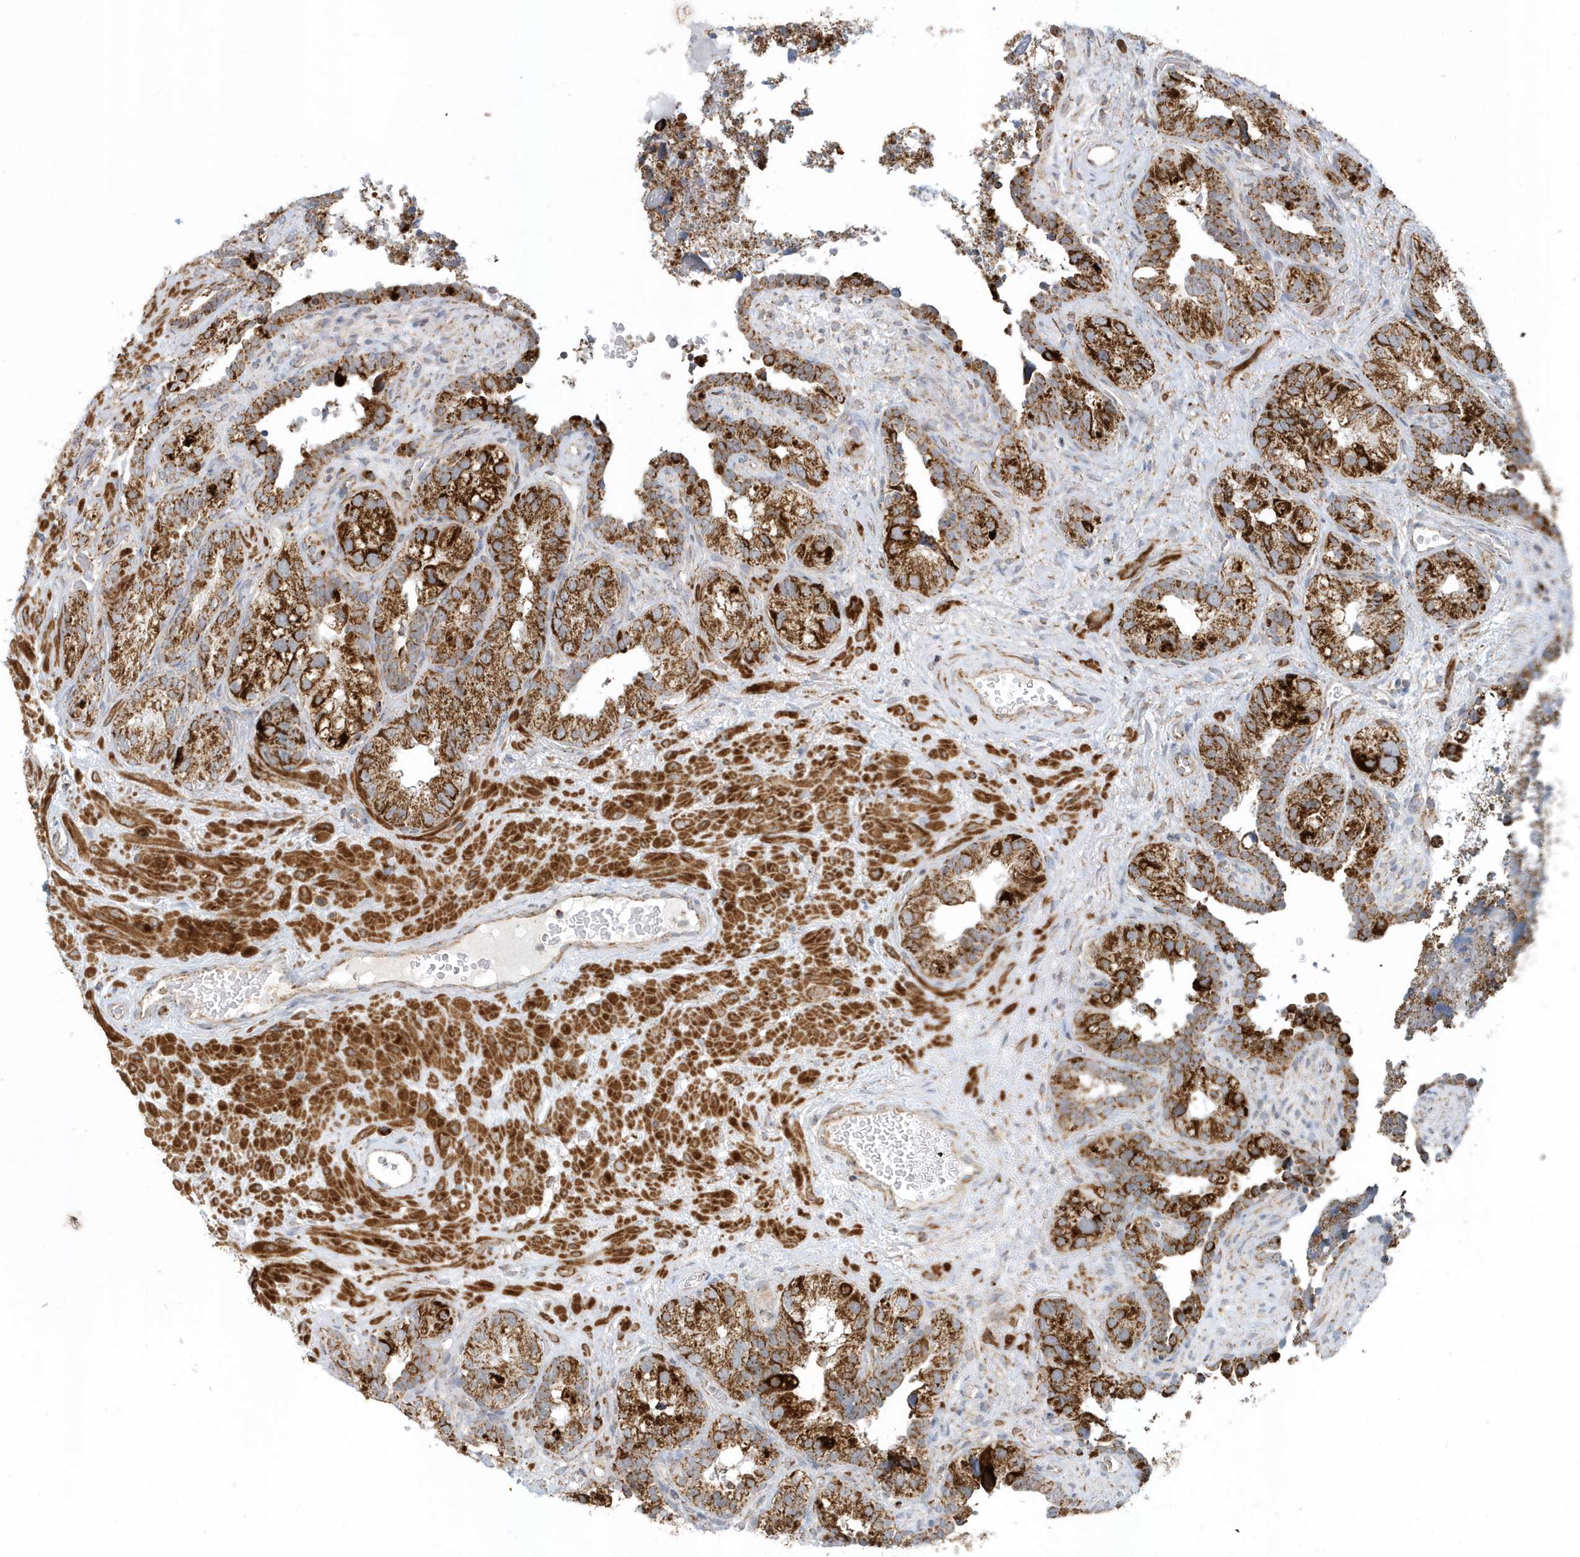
{"staining": {"intensity": "strong", "quantity": ">75%", "location": "cytoplasmic/membranous"}, "tissue": "seminal vesicle", "cell_type": "Glandular cells", "image_type": "normal", "snomed": [{"axis": "morphology", "description": "Normal tissue, NOS"}, {"axis": "topography", "description": "Seminal veicle"}, {"axis": "topography", "description": "Peripheral nerve tissue"}], "caption": "Seminal vesicle stained with a brown dye exhibits strong cytoplasmic/membranous positive staining in about >75% of glandular cells.", "gene": "MAN1A1", "patient": {"sex": "male", "age": 67}}